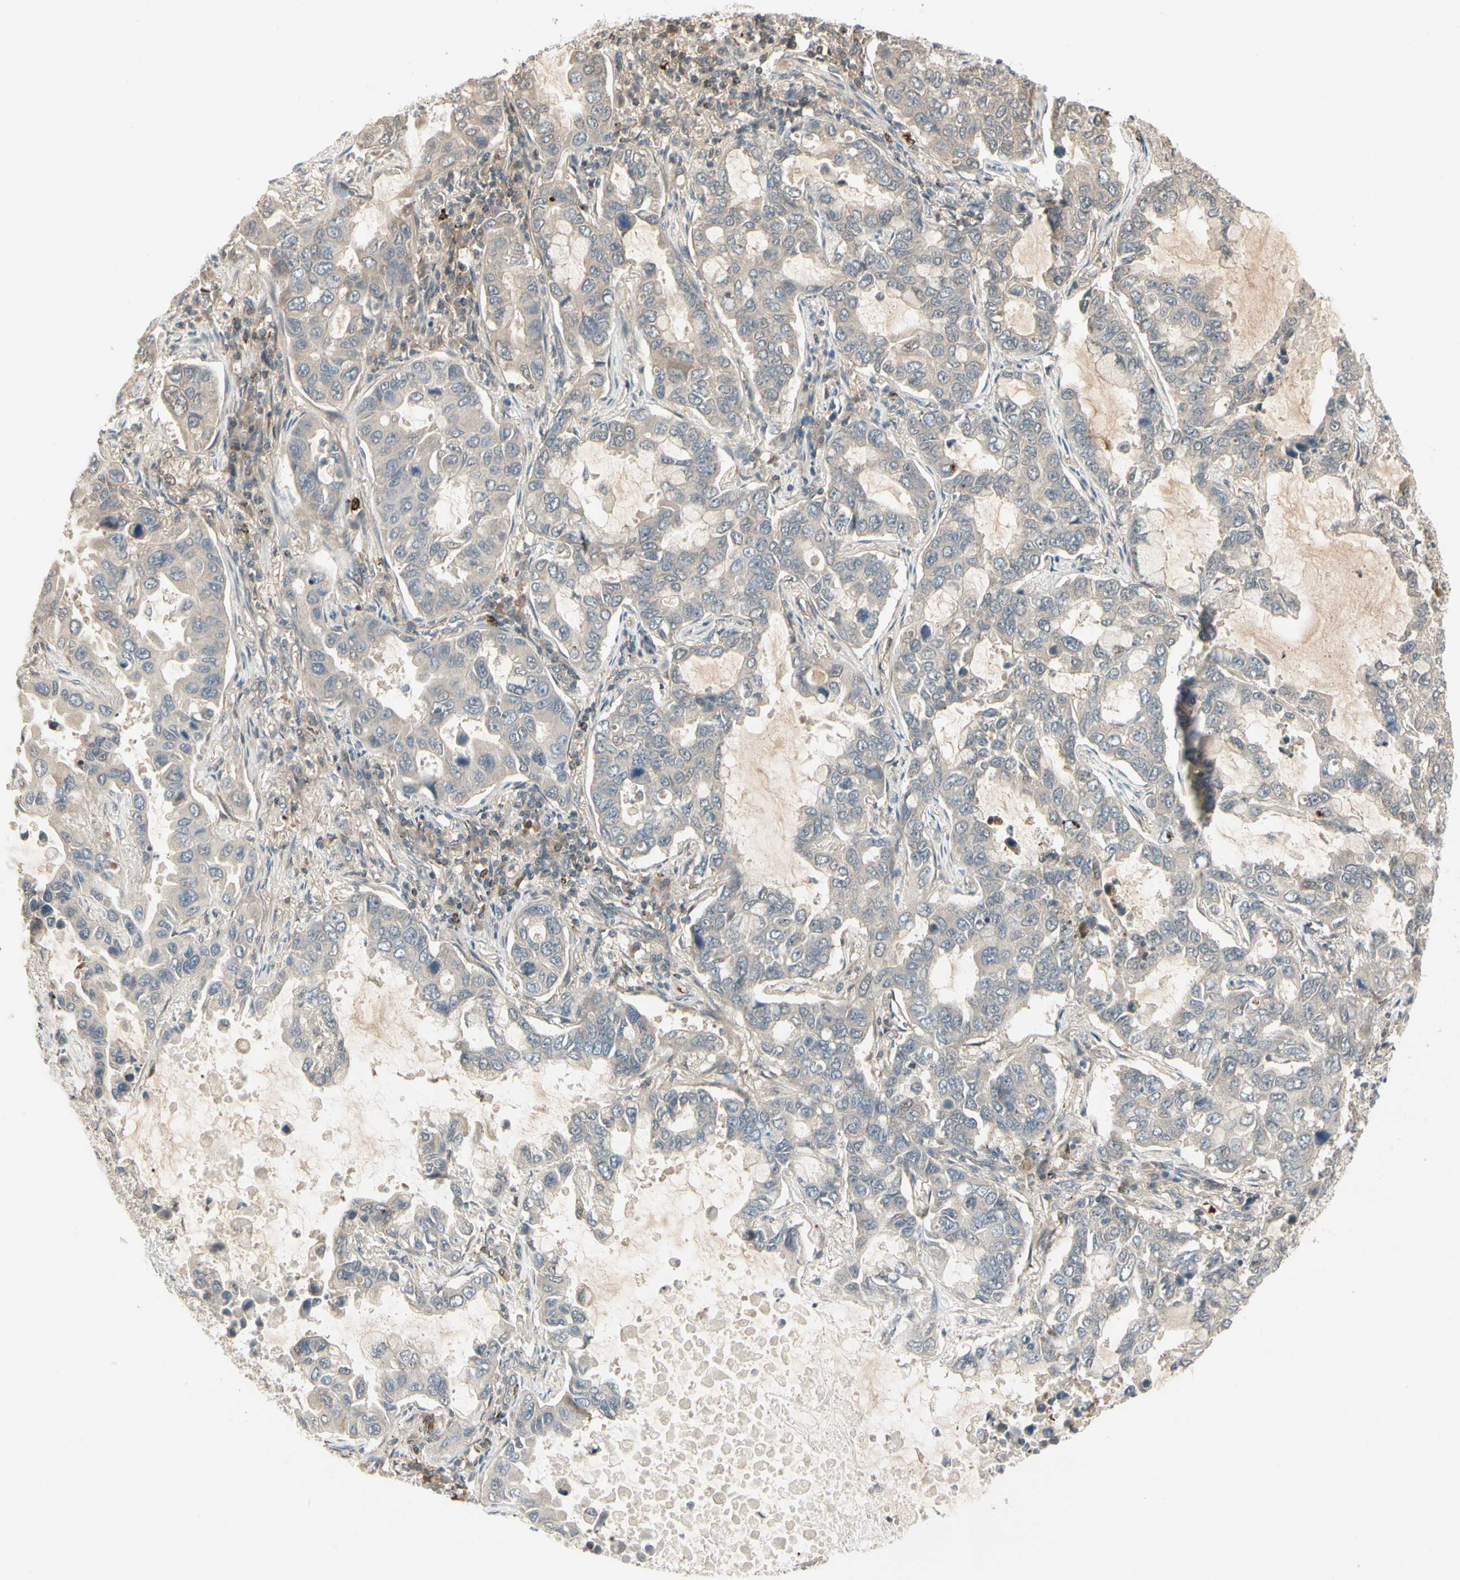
{"staining": {"intensity": "weak", "quantity": ">75%", "location": "cytoplasmic/membranous"}, "tissue": "lung cancer", "cell_type": "Tumor cells", "image_type": "cancer", "snomed": [{"axis": "morphology", "description": "Adenocarcinoma, NOS"}, {"axis": "topography", "description": "Lung"}], "caption": "A histopathology image of lung cancer stained for a protein reveals weak cytoplasmic/membranous brown staining in tumor cells.", "gene": "EVC", "patient": {"sex": "male", "age": 64}}